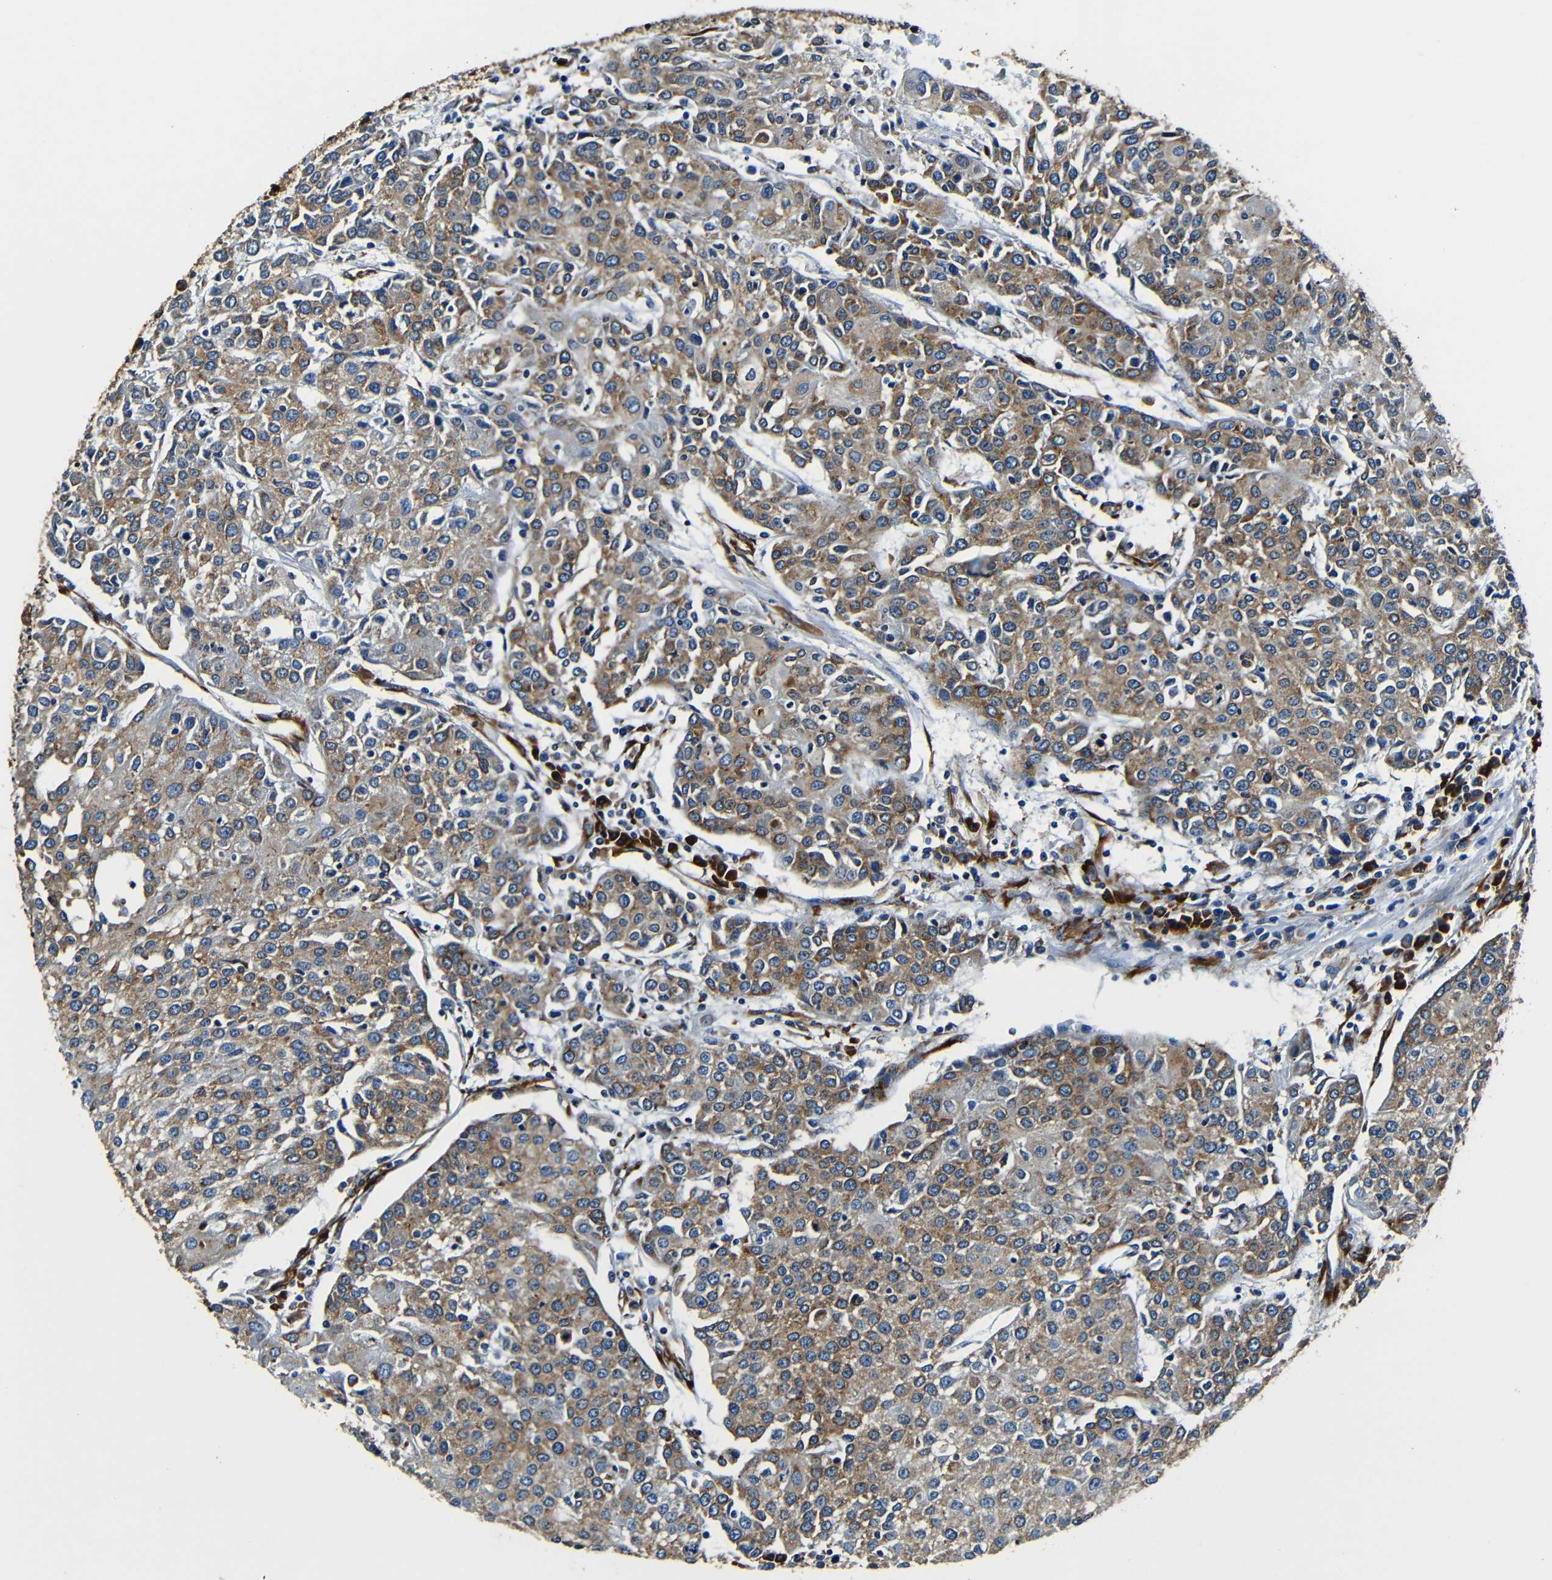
{"staining": {"intensity": "moderate", "quantity": ">75%", "location": "cytoplasmic/membranous"}, "tissue": "urothelial cancer", "cell_type": "Tumor cells", "image_type": "cancer", "snomed": [{"axis": "morphology", "description": "Urothelial carcinoma, High grade"}, {"axis": "topography", "description": "Urinary bladder"}], "caption": "Immunohistochemistry (IHC) histopathology image of high-grade urothelial carcinoma stained for a protein (brown), which demonstrates medium levels of moderate cytoplasmic/membranous positivity in approximately >75% of tumor cells.", "gene": "RRBP1", "patient": {"sex": "female", "age": 85}}